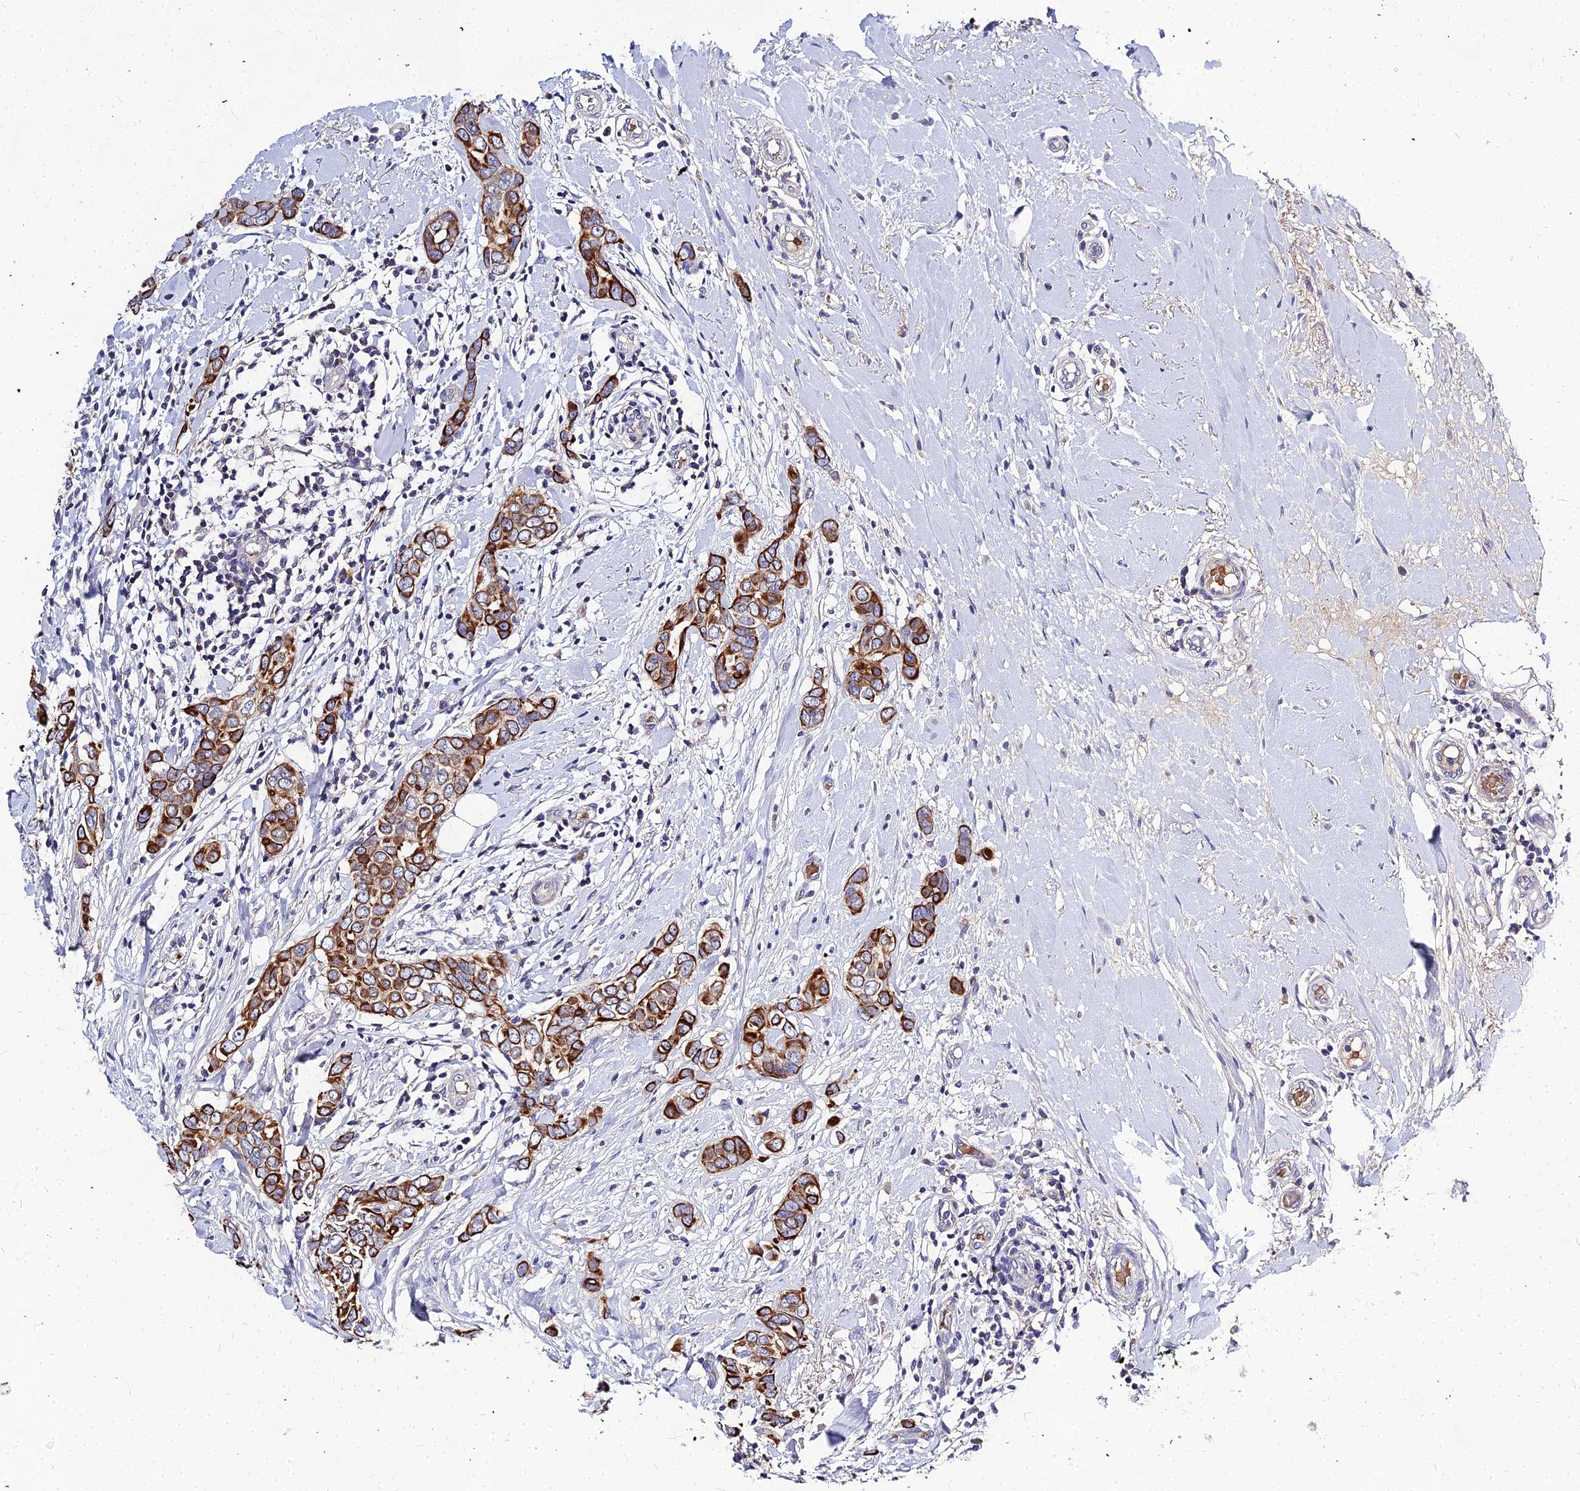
{"staining": {"intensity": "strong", "quantity": ">75%", "location": "cytoplasmic/membranous"}, "tissue": "breast cancer", "cell_type": "Tumor cells", "image_type": "cancer", "snomed": [{"axis": "morphology", "description": "Lobular carcinoma"}, {"axis": "topography", "description": "Breast"}], "caption": "Immunohistochemistry image of human breast cancer stained for a protein (brown), which shows high levels of strong cytoplasmic/membranous expression in approximately >75% of tumor cells.", "gene": "DMRTA1", "patient": {"sex": "female", "age": 51}}